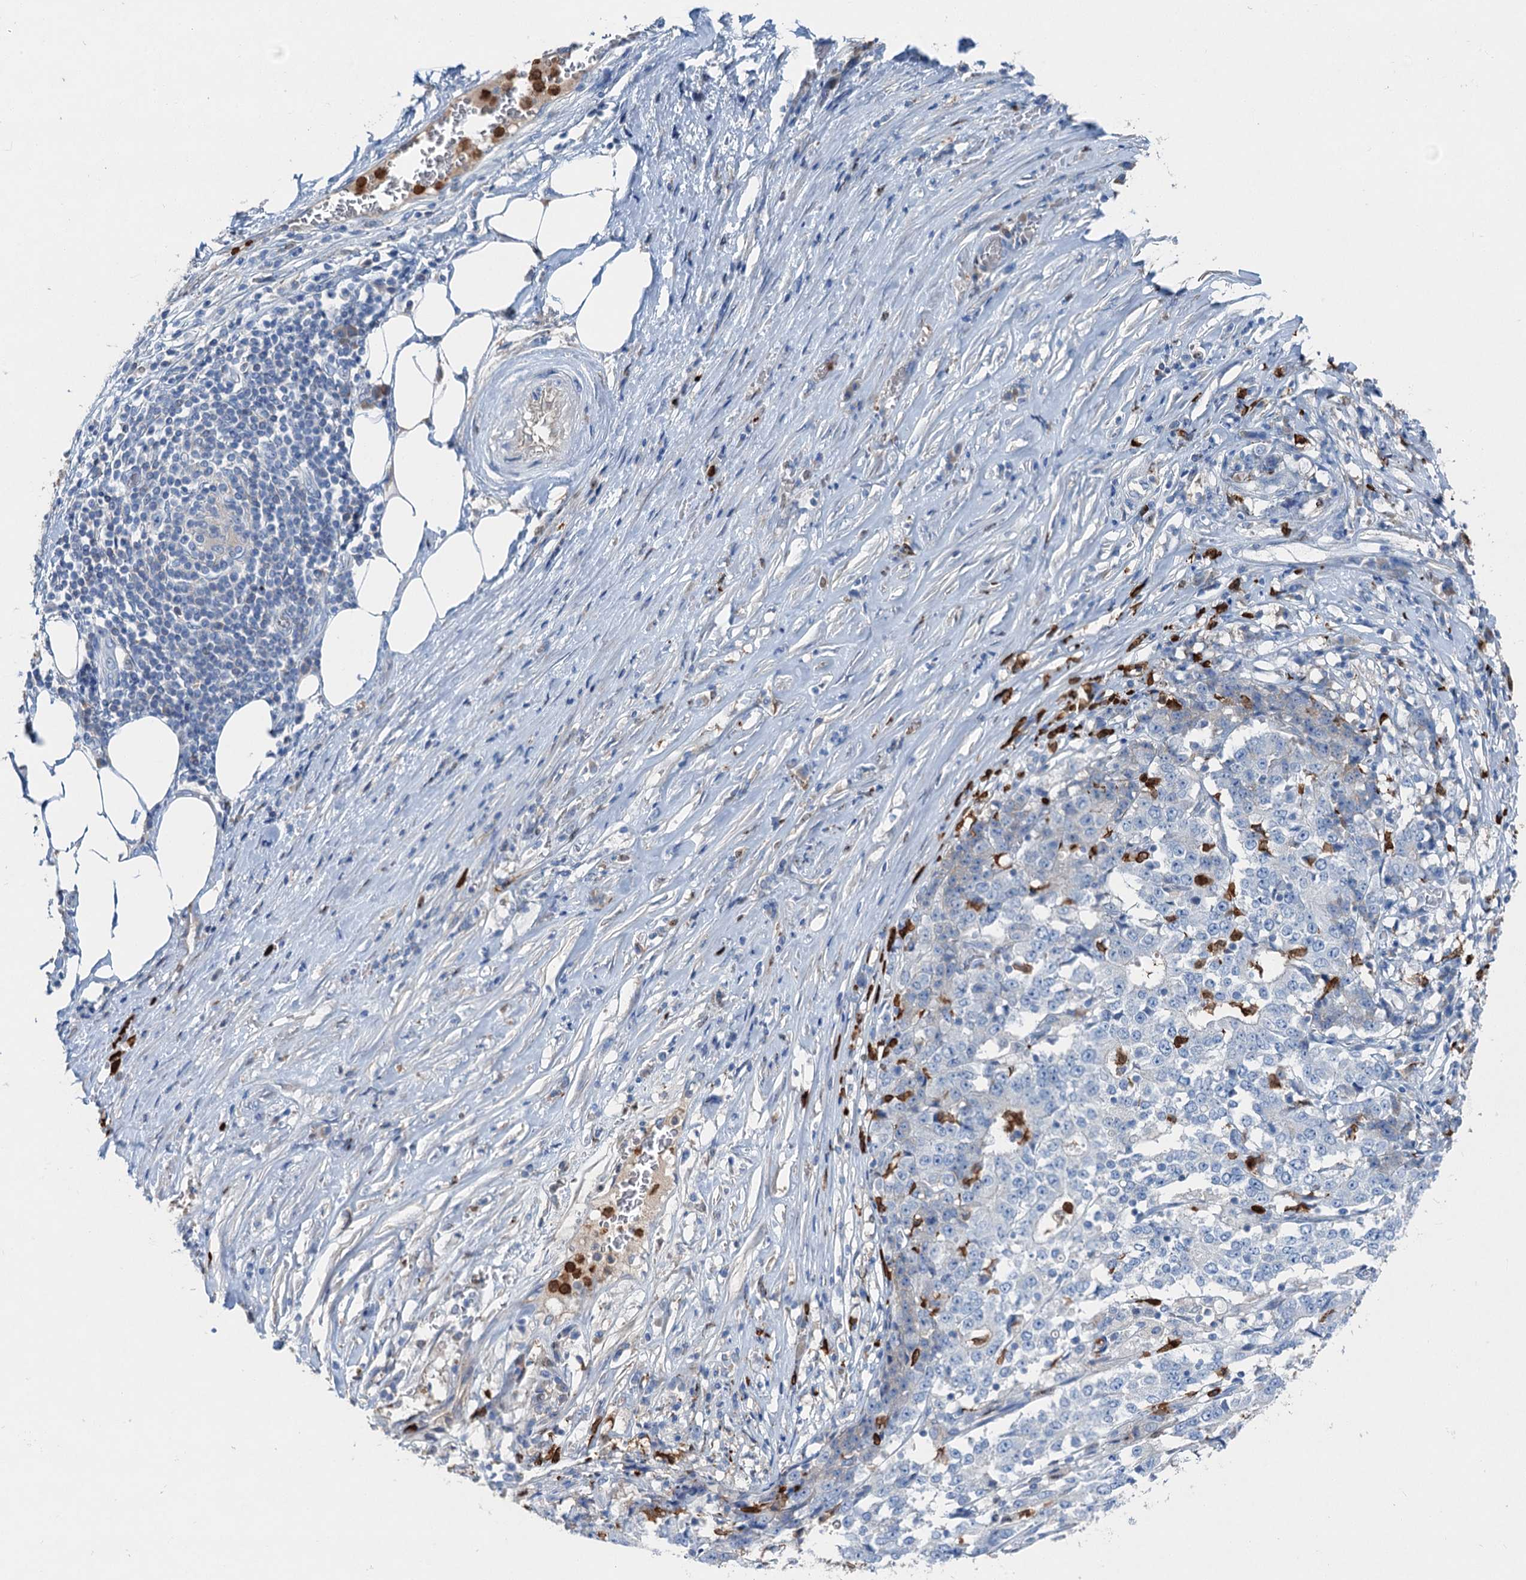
{"staining": {"intensity": "negative", "quantity": "none", "location": "none"}, "tissue": "stomach cancer", "cell_type": "Tumor cells", "image_type": "cancer", "snomed": [{"axis": "morphology", "description": "Adenocarcinoma, NOS"}, {"axis": "topography", "description": "Stomach"}], "caption": "Immunohistochemistry of adenocarcinoma (stomach) shows no positivity in tumor cells.", "gene": "OTOA", "patient": {"sex": "male", "age": 59}}